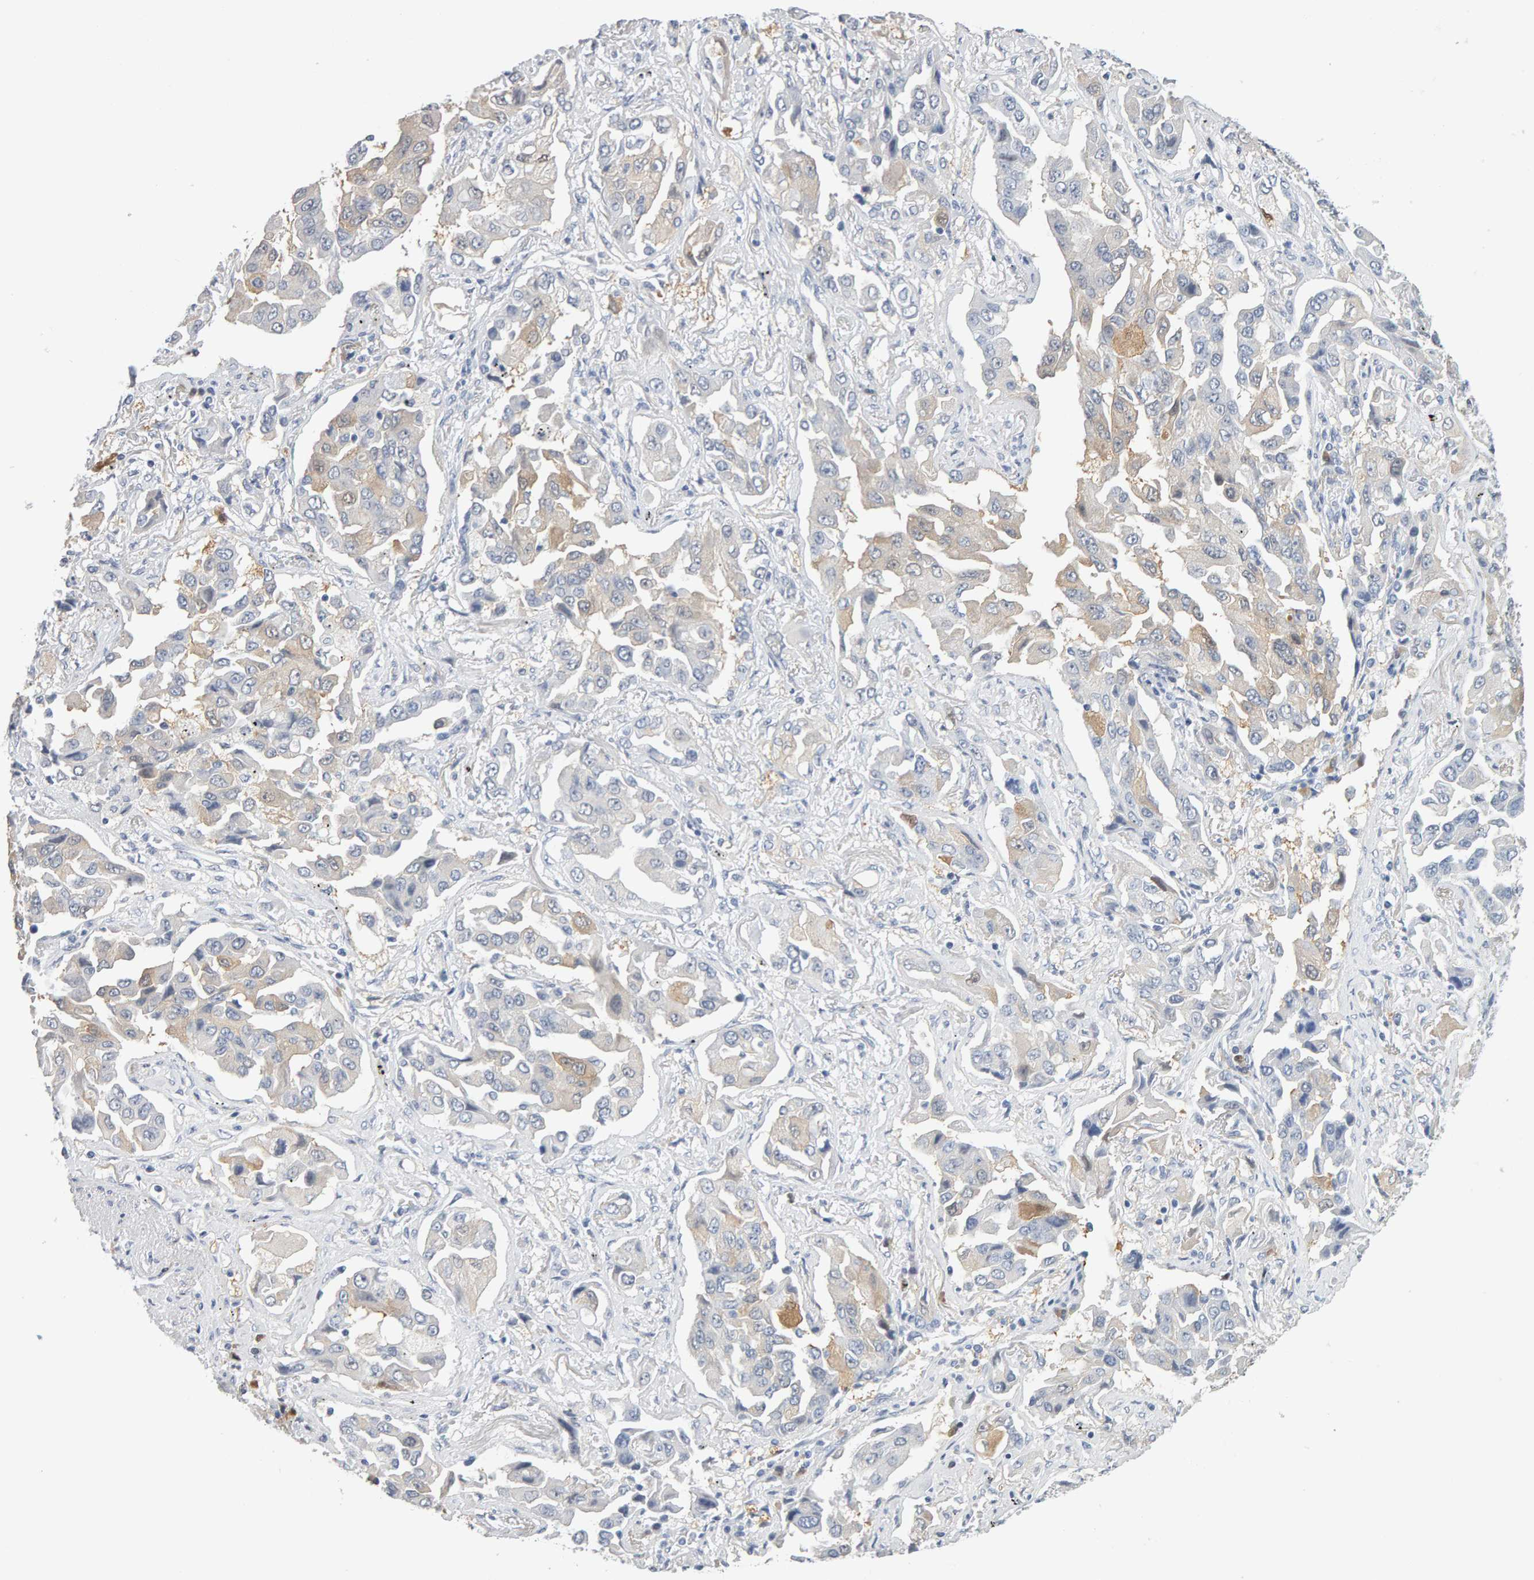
{"staining": {"intensity": "weak", "quantity": "<25%", "location": "cytoplasmic/membranous"}, "tissue": "lung cancer", "cell_type": "Tumor cells", "image_type": "cancer", "snomed": [{"axis": "morphology", "description": "Adenocarcinoma, NOS"}, {"axis": "topography", "description": "Lung"}], "caption": "The micrograph exhibits no significant positivity in tumor cells of lung cancer.", "gene": "CTH", "patient": {"sex": "female", "age": 65}}